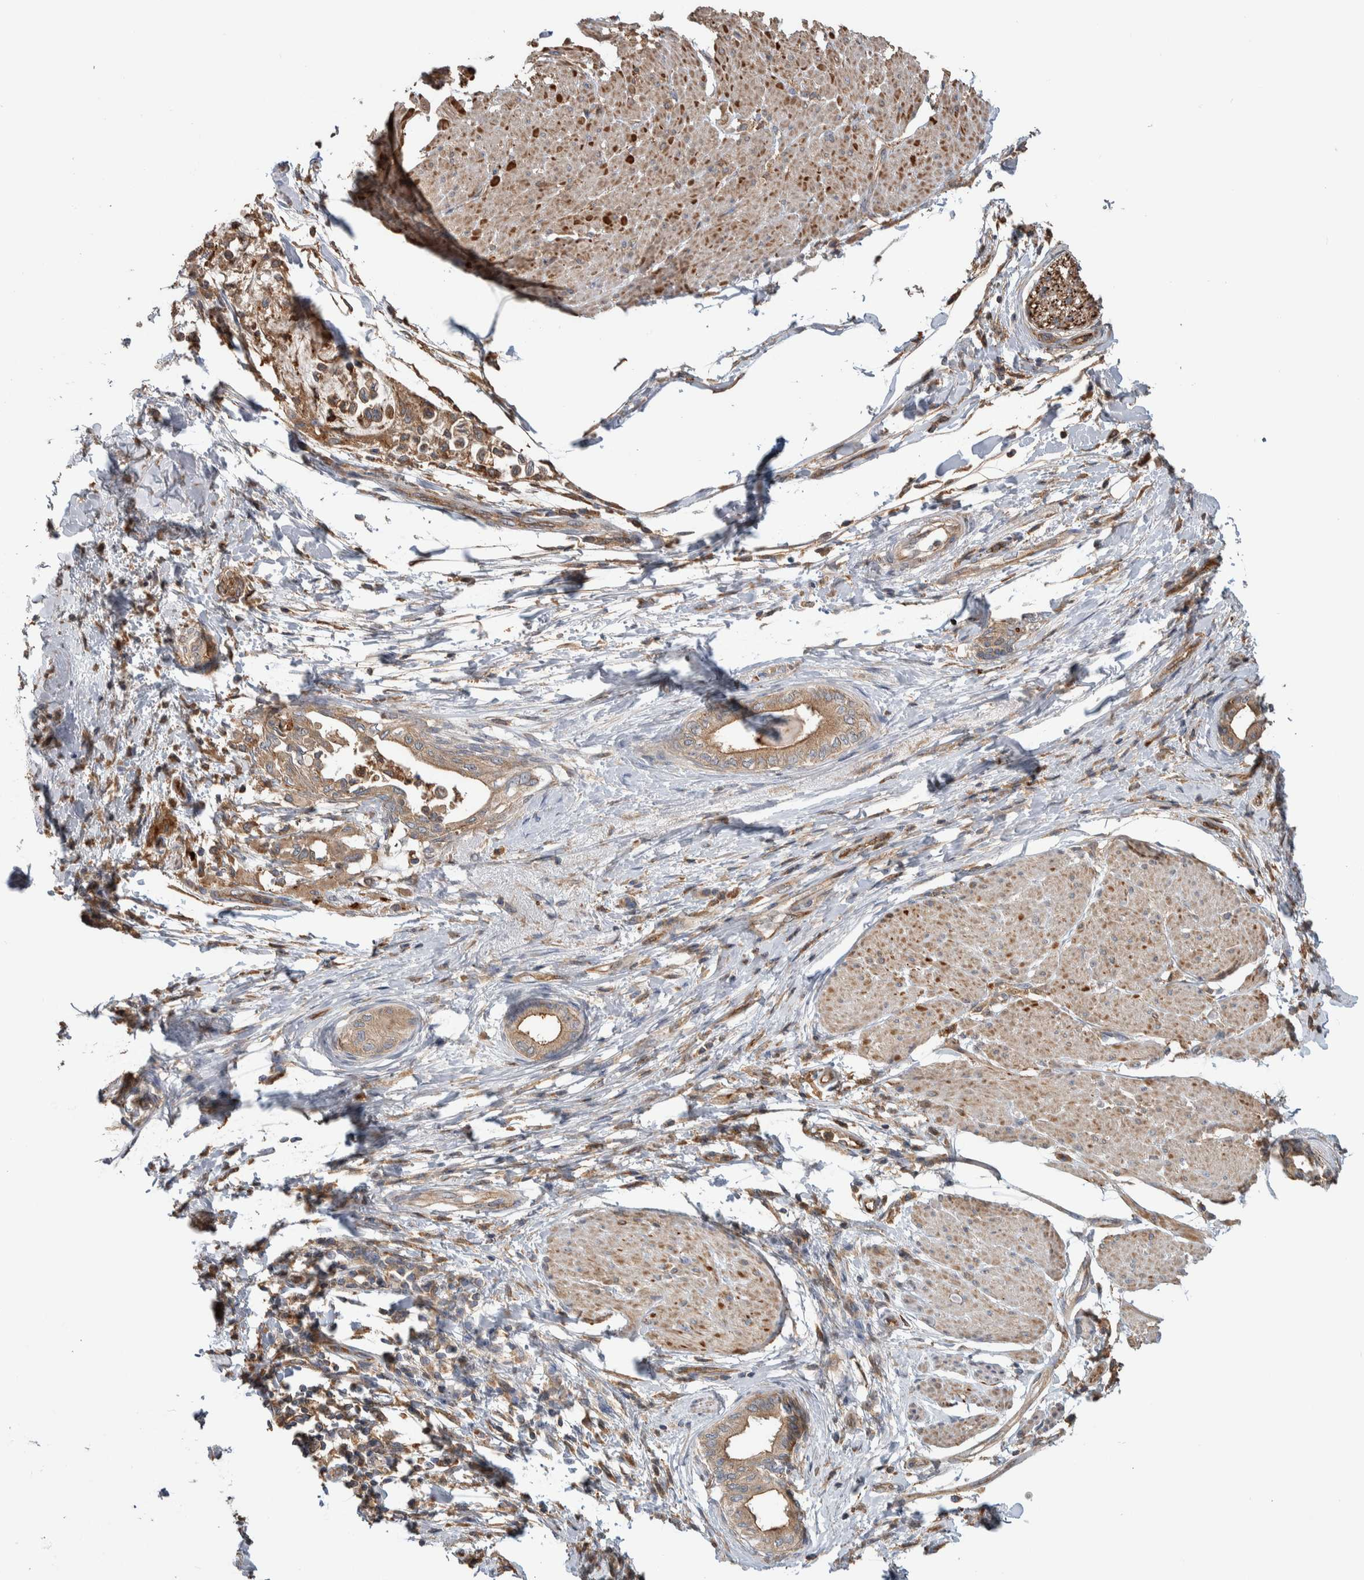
{"staining": {"intensity": "weak", "quantity": ">75%", "location": "cytoplasmic/membranous"}, "tissue": "pancreatic cancer", "cell_type": "Tumor cells", "image_type": "cancer", "snomed": [{"axis": "morphology", "description": "Normal tissue, NOS"}, {"axis": "morphology", "description": "Adenocarcinoma, NOS"}, {"axis": "topography", "description": "Pancreas"}, {"axis": "topography", "description": "Duodenum"}], "caption": "Immunohistochemical staining of human pancreatic cancer (adenocarcinoma) displays low levels of weak cytoplasmic/membranous positivity in approximately >75% of tumor cells.", "gene": "SDCBP", "patient": {"sex": "female", "age": 60}}